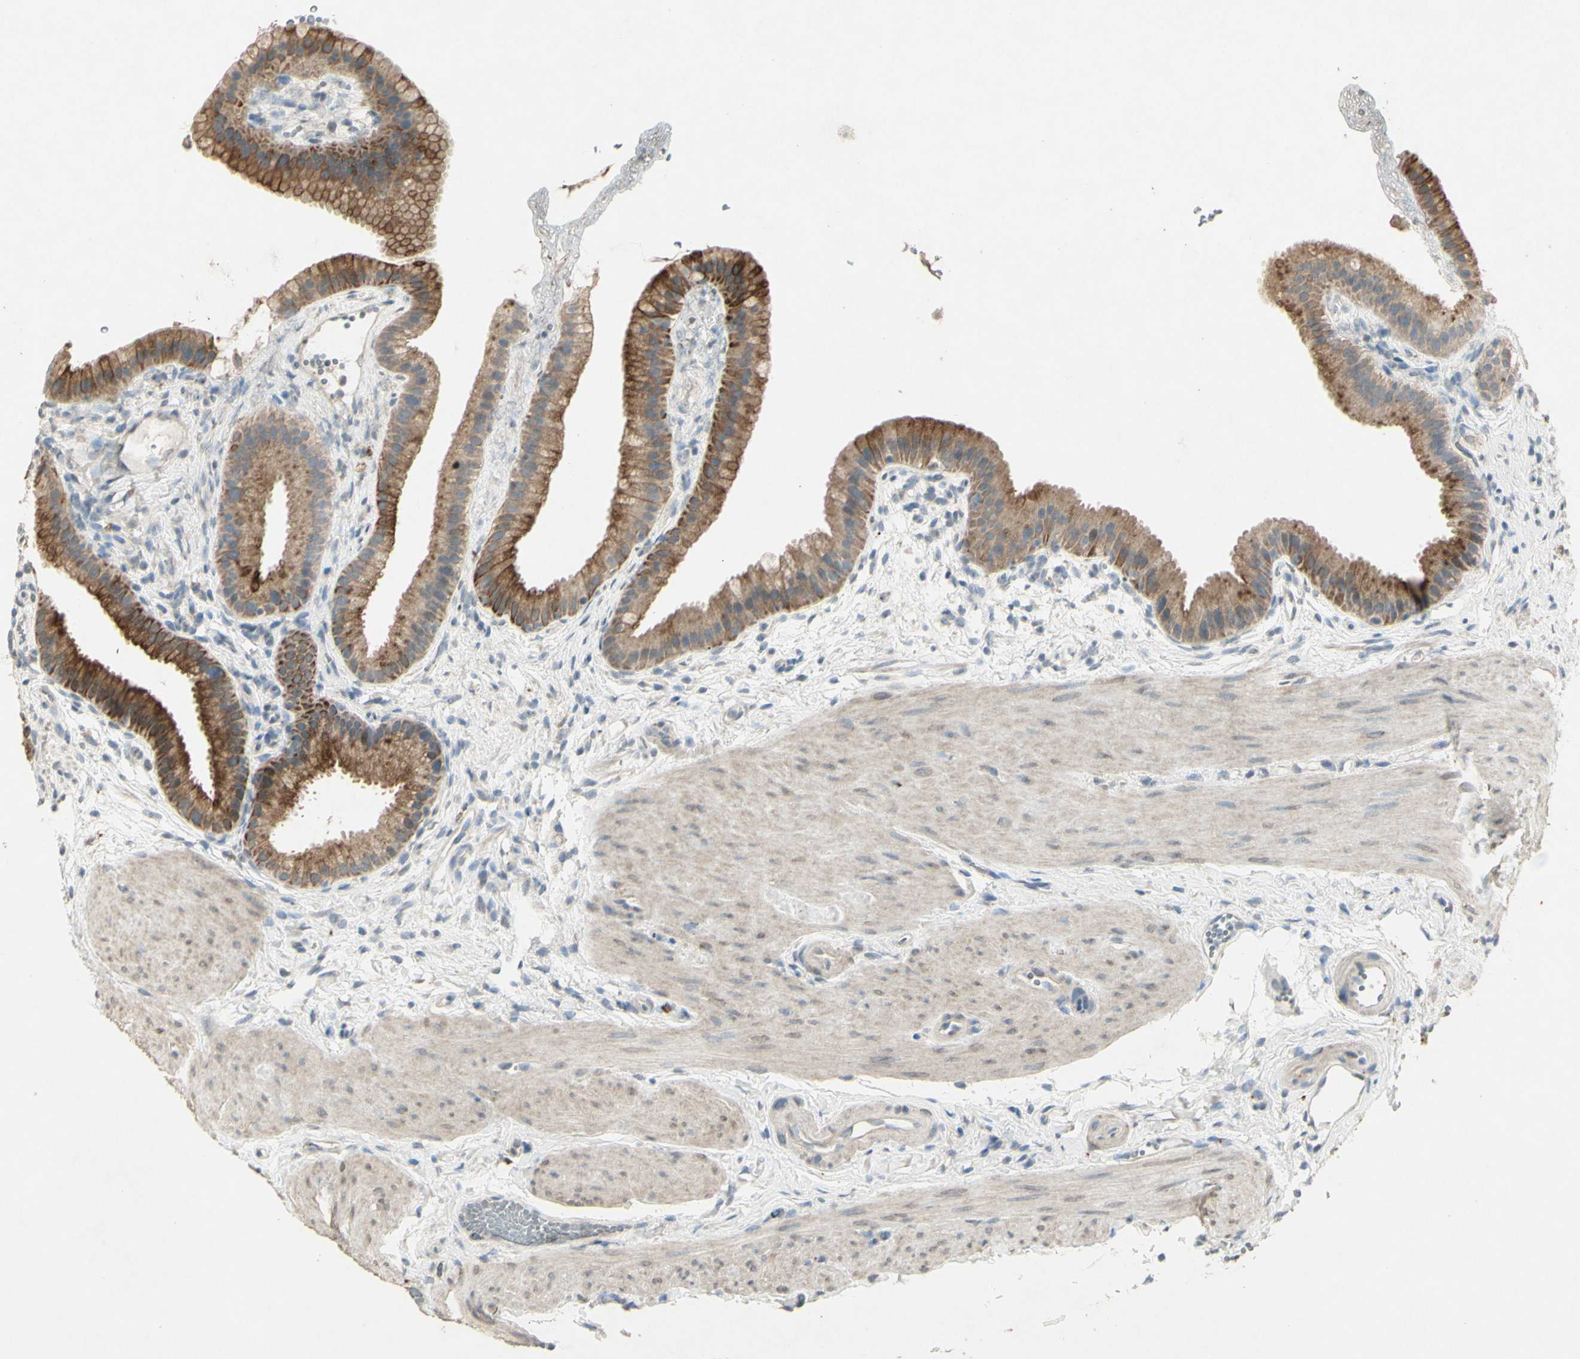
{"staining": {"intensity": "moderate", "quantity": ">75%", "location": "cytoplasmic/membranous"}, "tissue": "gallbladder", "cell_type": "Glandular cells", "image_type": "normal", "snomed": [{"axis": "morphology", "description": "Normal tissue, NOS"}, {"axis": "topography", "description": "Gallbladder"}], "caption": "Protein staining of normal gallbladder displays moderate cytoplasmic/membranous positivity in about >75% of glandular cells. The staining was performed using DAB (3,3'-diaminobenzidine), with brown indicating positive protein expression. Nuclei are stained blue with hematoxylin.", "gene": "TIMM21", "patient": {"sex": "female", "age": 64}}